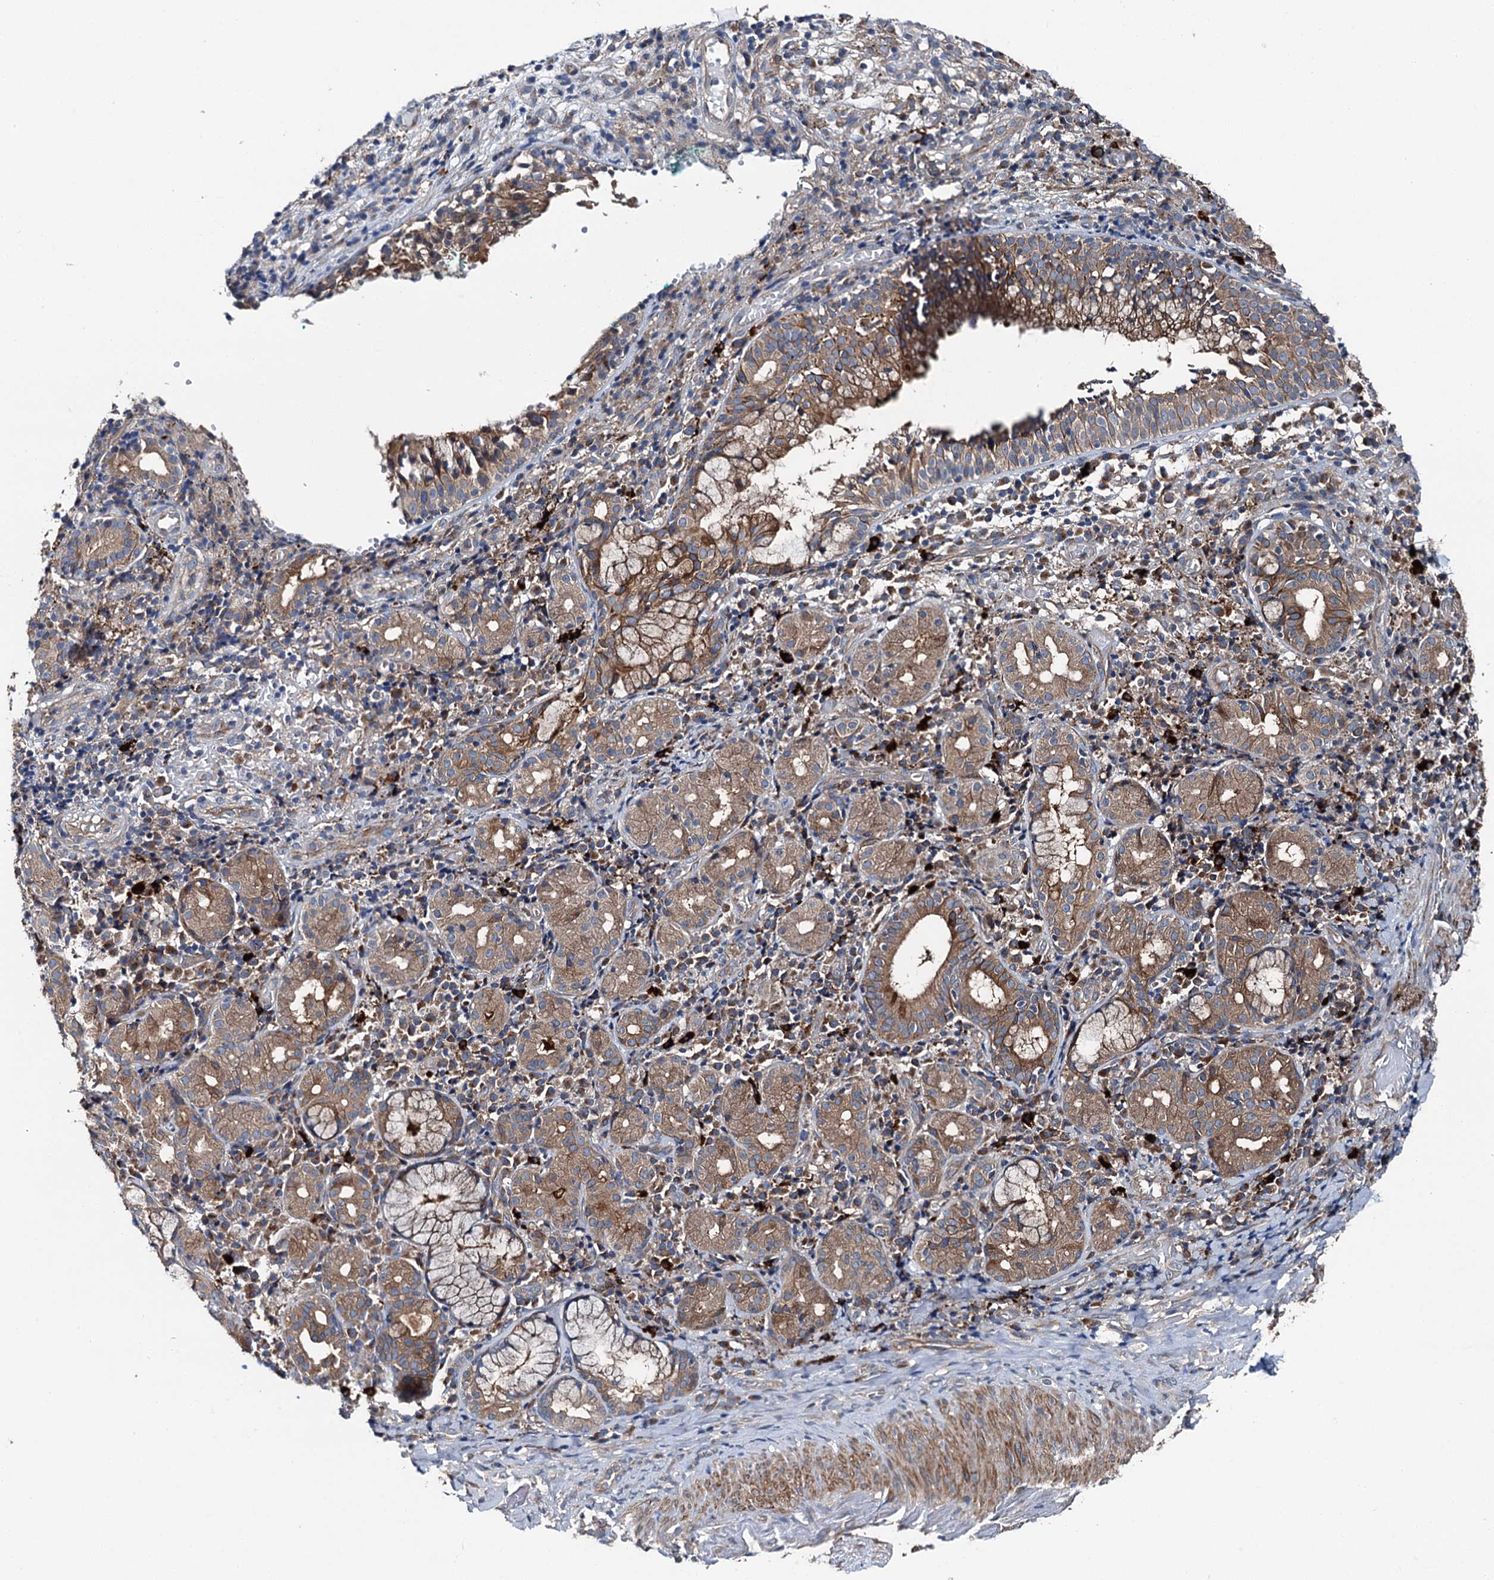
{"staining": {"intensity": "negative", "quantity": "none", "location": "none"}, "tissue": "adipose tissue", "cell_type": "Adipocytes", "image_type": "normal", "snomed": [{"axis": "morphology", "description": "Normal tissue, NOS"}, {"axis": "morphology", "description": "Basal cell carcinoma"}, {"axis": "topography", "description": "Cartilage tissue"}, {"axis": "topography", "description": "Nasopharynx"}, {"axis": "topography", "description": "Oral tissue"}], "caption": "IHC image of benign human adipose tissue stained for a protein (brown), which exhibits no staining in adipocytes. (Brightfield microscopy of DAB immunohistochemistry (IHC) at high magnification).", "gene": "SLC22A25", "patient": {"sex": "female", "age": 77}}